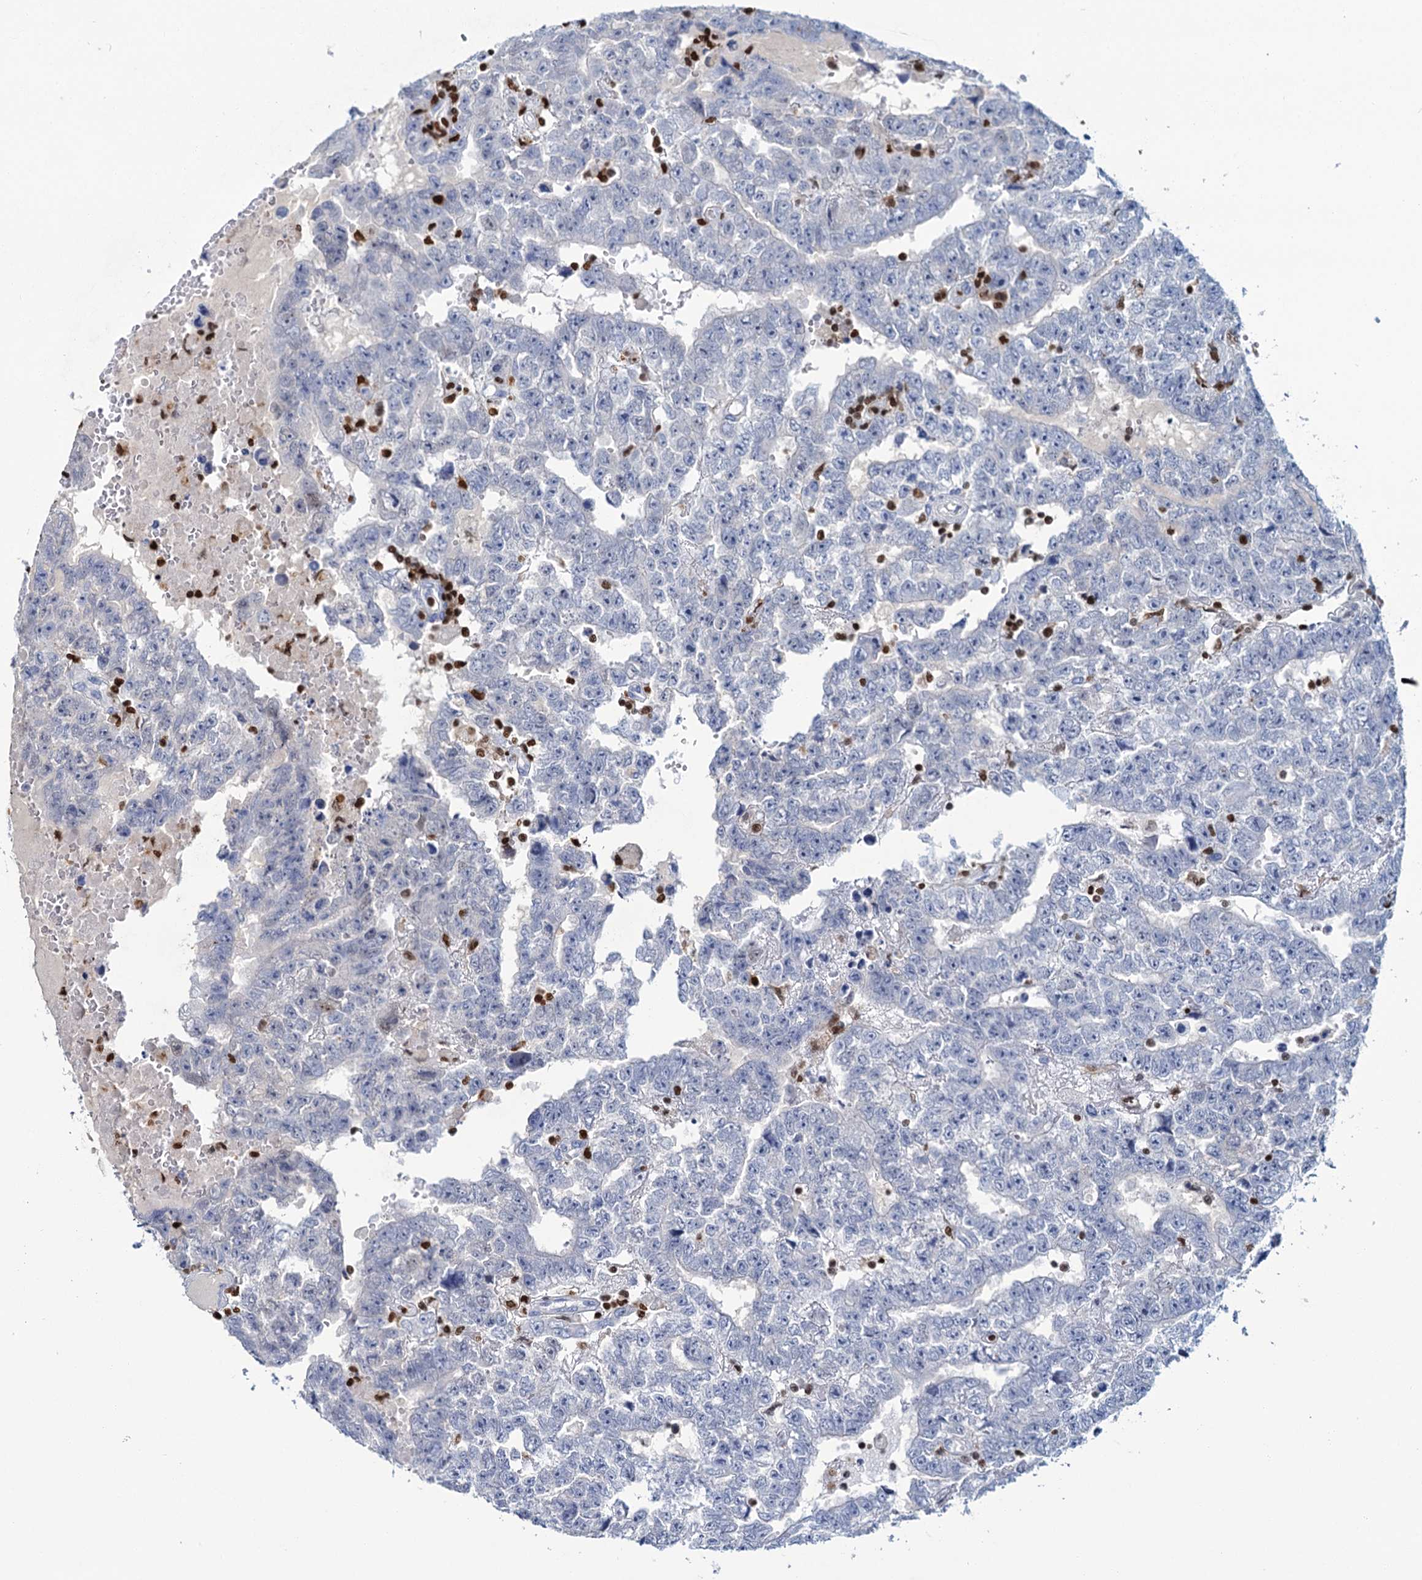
{"staining": {"intensity": "negative", "quantity": "none", "location": "none"}, "tissue": "testis cancer", "cell_type": "Tumor cells", "image_type": "cancer", "snomed": [{"axis": "morphology", "description": "Carcinoma, Embryonal, NOS"}, {"axis": "topography", "description": "Testis"}], "caption": "Tumor cells show no significant positivity in testis embryonal carcinoma.", "gene": "CELF2", "patient": {"sex": "male", "age": 25}}